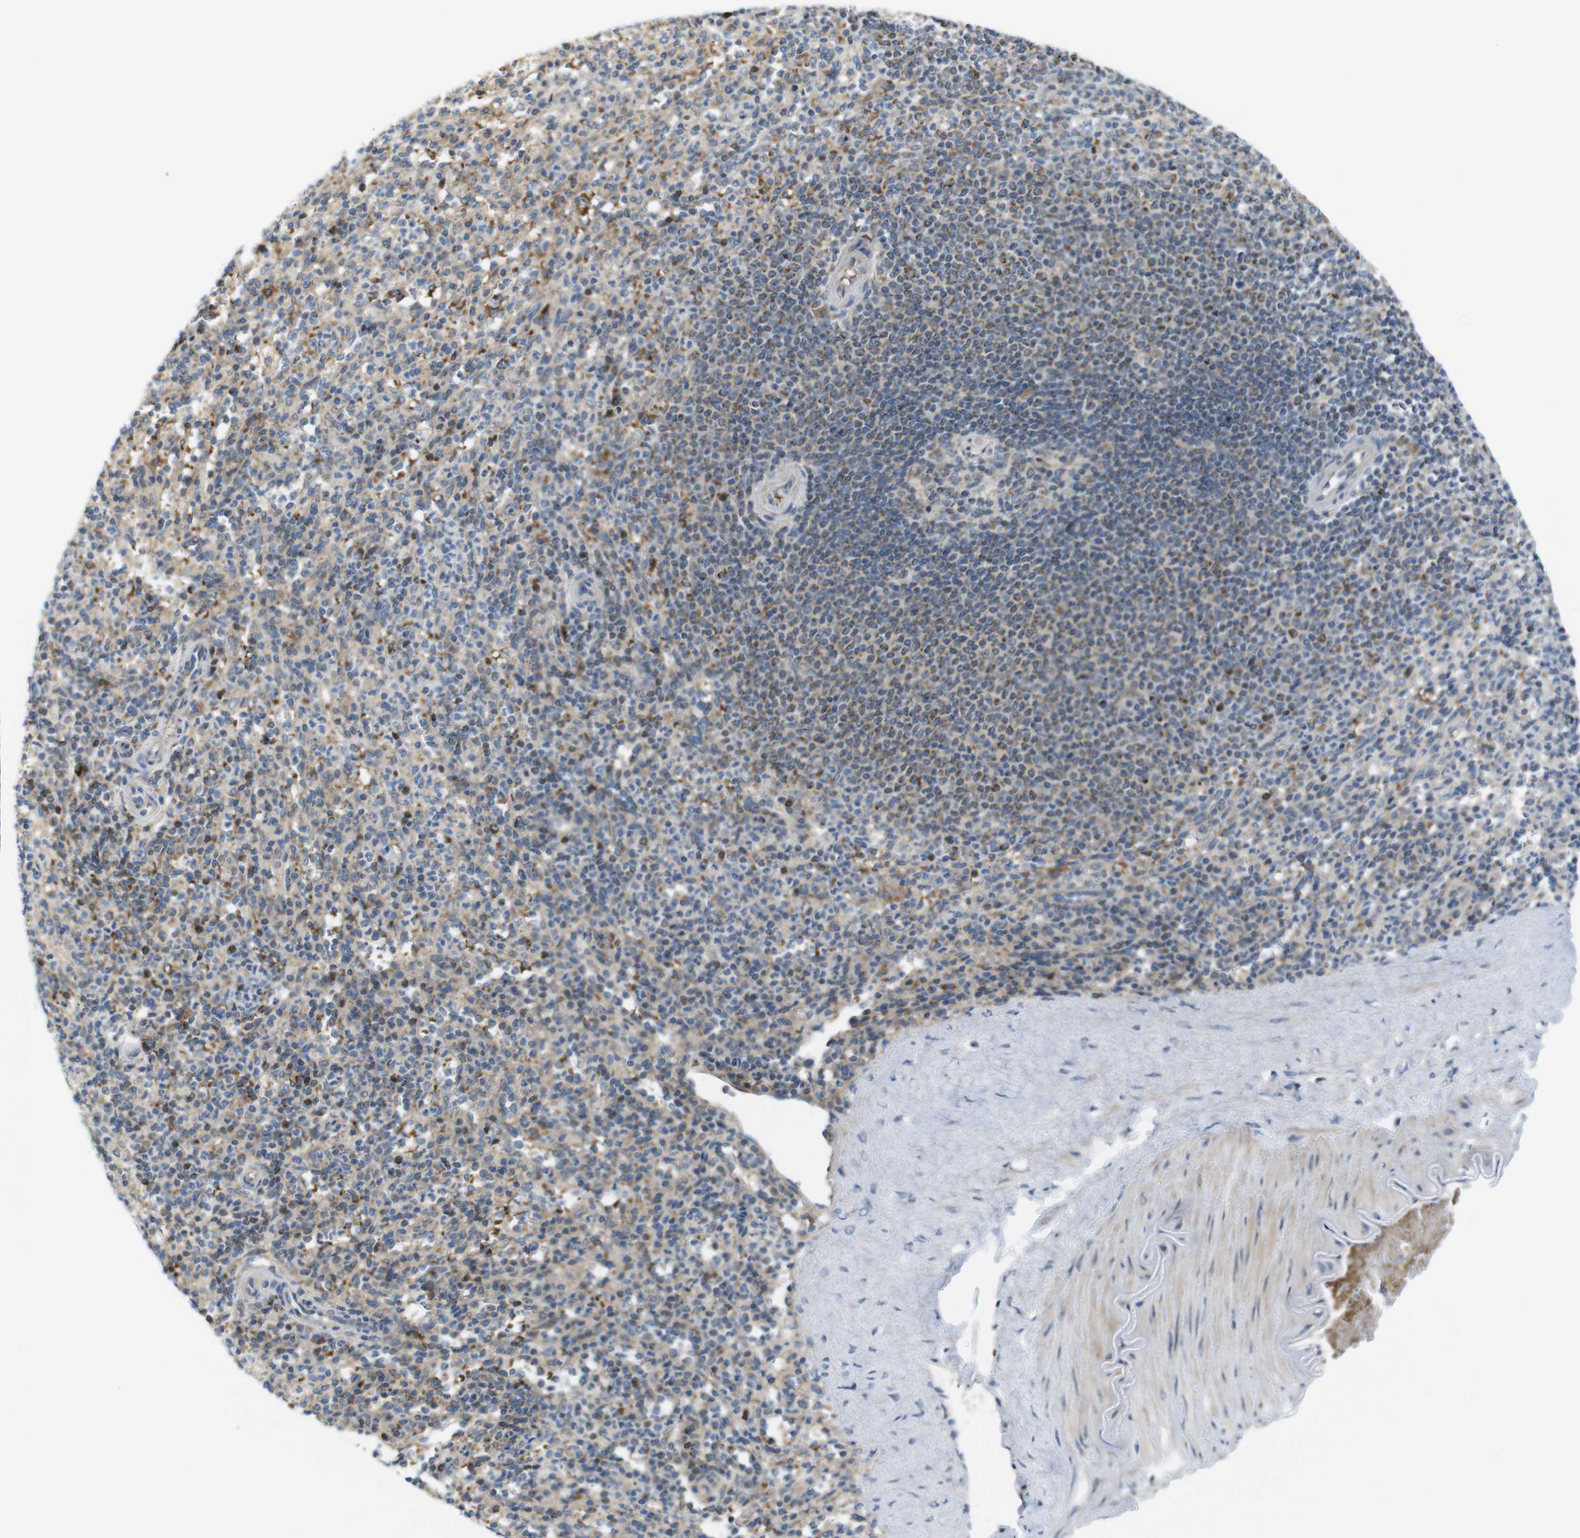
{"staining": {"intensity": "moderate", "quantity": "25%-75%", "location": "cytoplasmic/membranous"}, "tissue": "spleen", "cell_type": "Cells in red pulp", "image_type": "normal", "snomed": [{"axis": "morphology", "description": "Normal tissue, NOS"}, {"axis": "topography", "description": "Spleen"}], "caption": "Human spleen stained with a brown dye reveals moderate cytoplasmic/membranous positive positivity in approximately 25%-75% of cells in red pulp.", "gene": "MARCHF1", "patient": {"sex": "male", "age": 36}}